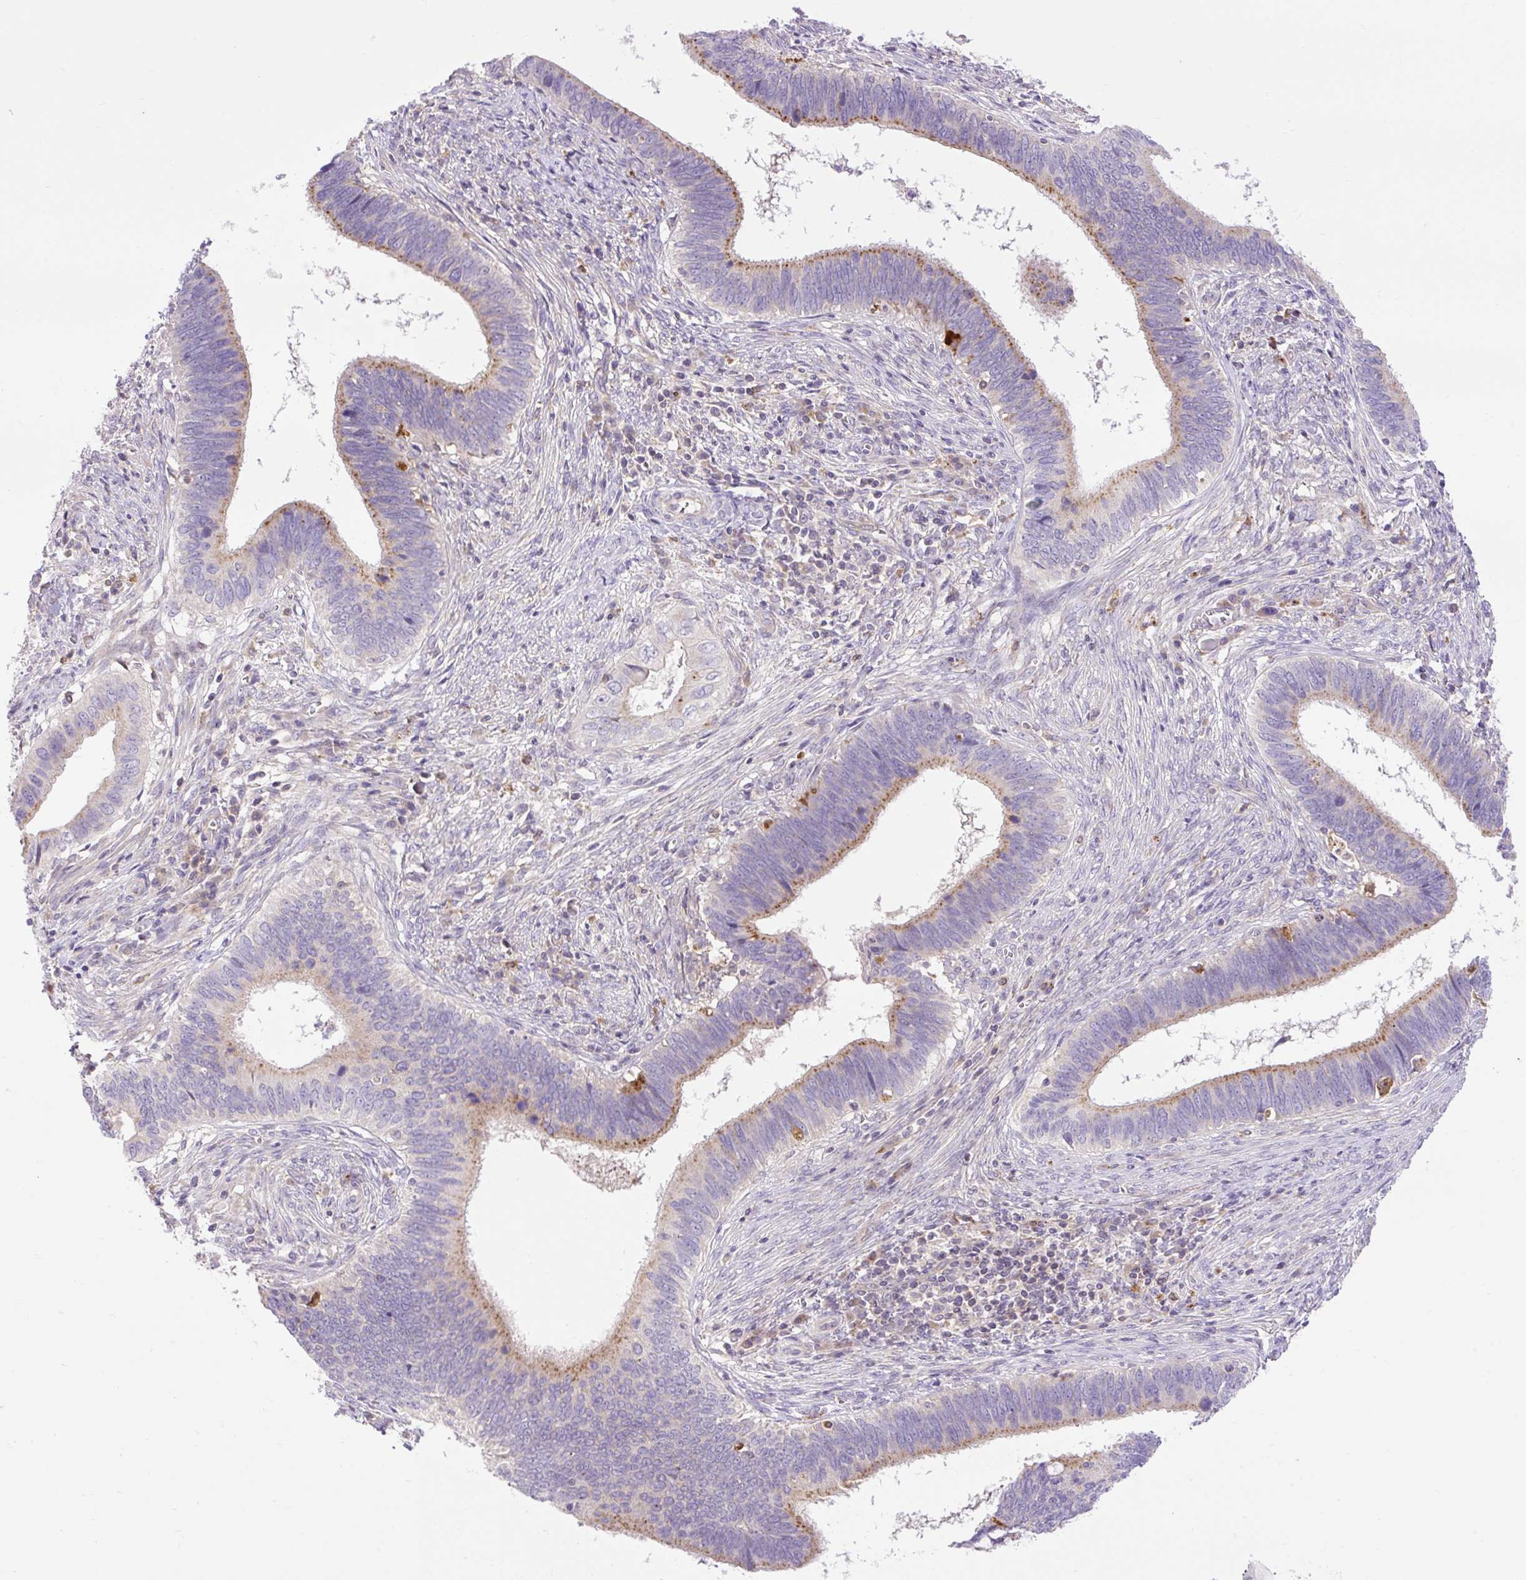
{"staining": {"intensity": "moderate", "quantity": "25%-75%", "location": "cytoplasmic/membranous"}, "tissue": "cervical cancer", "cell_type": "Tumor cells", "image_type": "cancer", "snomed": [{"axis": "morphology", "description": "Adenocarcinoma, NOS"}, {"axis": "topography", "description": "Cervix"}], "caption": "Cervical adenocarcinoma stained with immunohistochemistry demonstrates moderate cytoplasmic/membranous positivity in about 25%-75% of tumor cells.", "gene": "HEXB", "patient": {"sex": "female", "age": 42}}